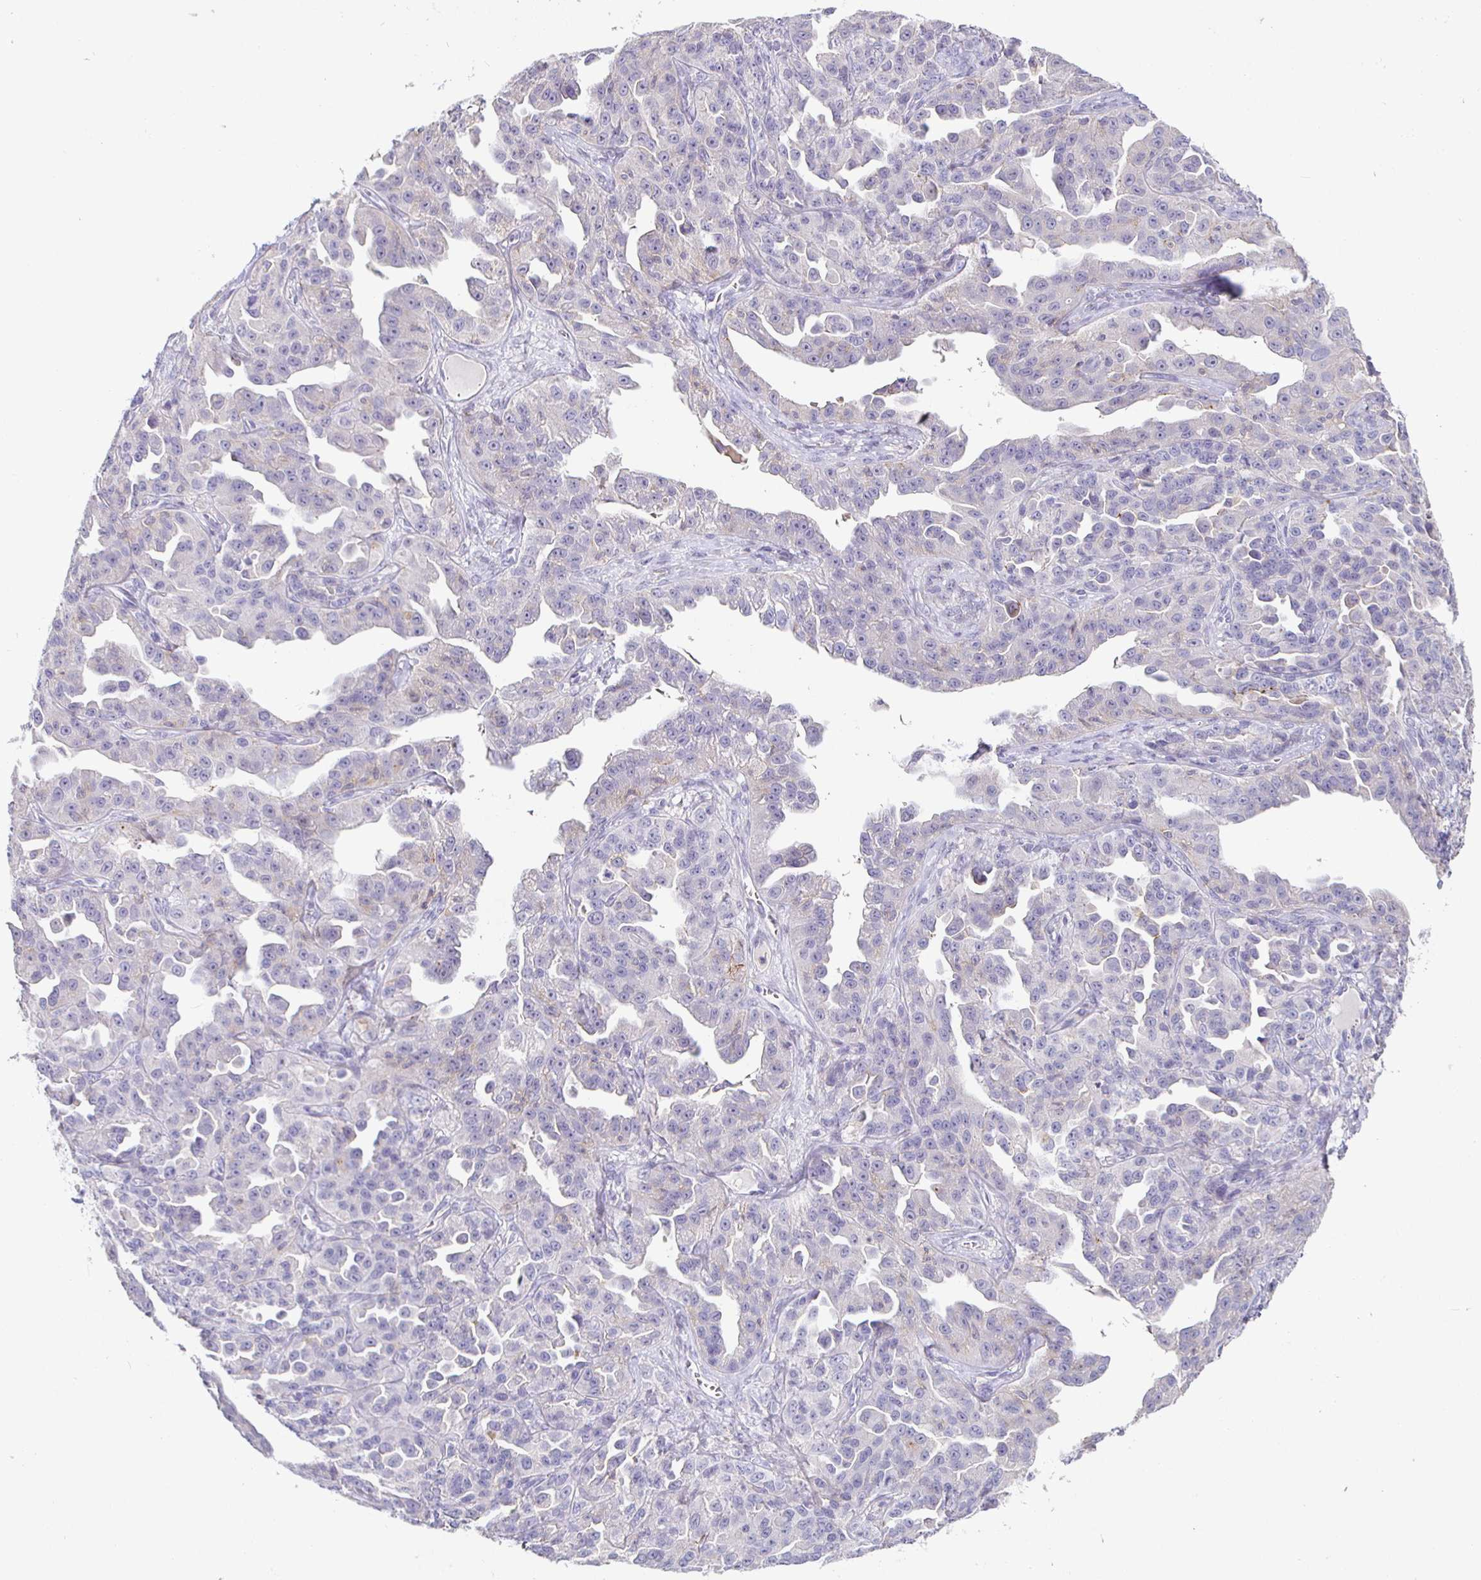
{"staining": {"intensity": "negative", "quantity": "none", "location": "none"}, "tissue": "ovarian cancer", "cell_type": "Tumor cells", "image_type": "cancer", "snomed": [{"axis": "morphology", "description": "Cystadenocarcinoma, serous, NOS"}, {"axis": "topography", "description": "Ovary"}], "caption": "Tumor cells show no significant positivity in ovarian cancer (serous cystadenocarcinoma).", "gene": "SIRPA", "patient": {"sex": "female", "age": 75}}